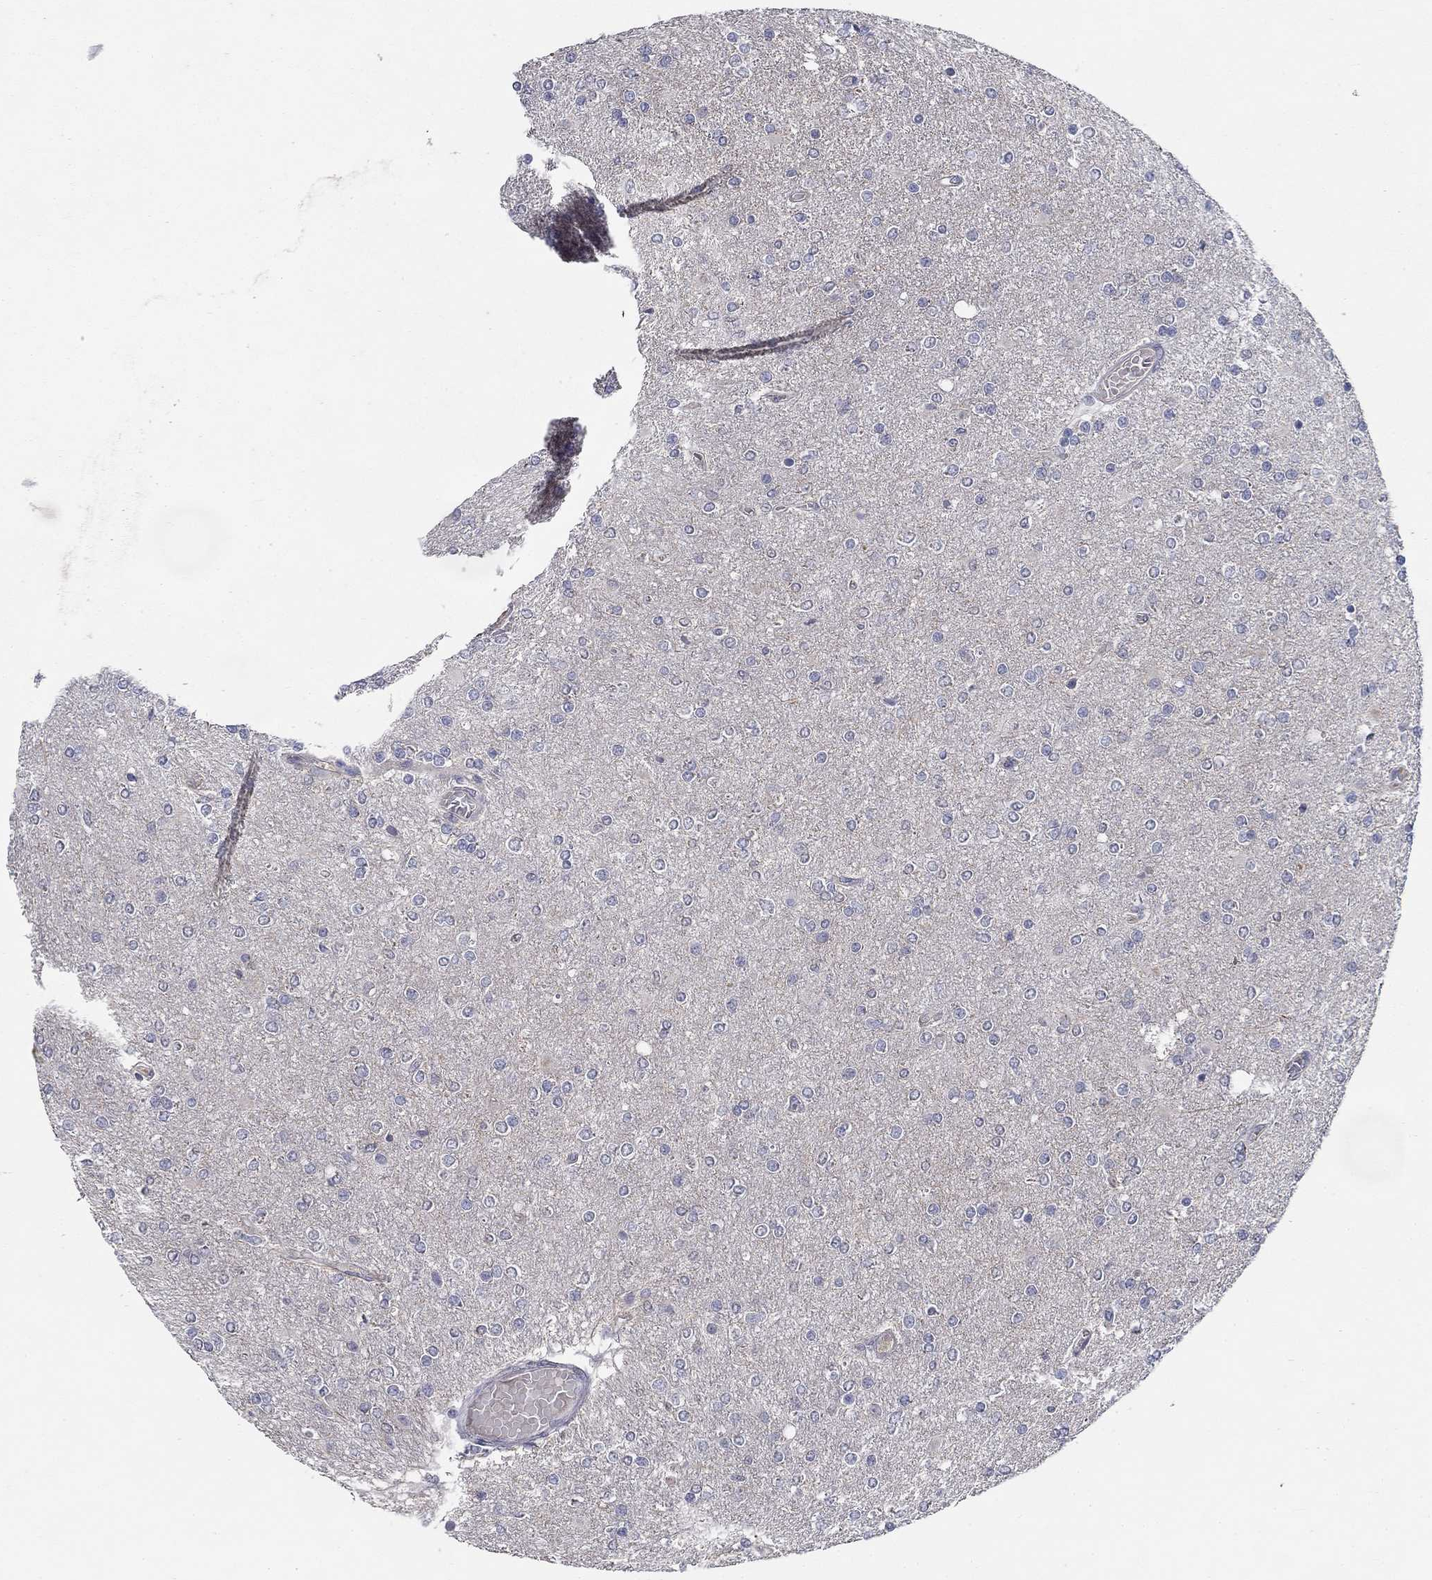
{"staining": {"intensity": "negative", "quantity": "none", "location": "none"}, "tissue": "glioma", "cell_type": "Tumor cells", "image_type": "cancer", "snomed": [{"axis": "morphology", "description": "Glioma, malignant, High grade"}, {"axis": "topography", "description": "Cerebral cortex"}], "caption": "This is an immunohistochemistry (IHC) image of human glioma. There is no expression in tumor cells.", "gene": "CD274", "patient": {"sex": "male", "age": 70}}